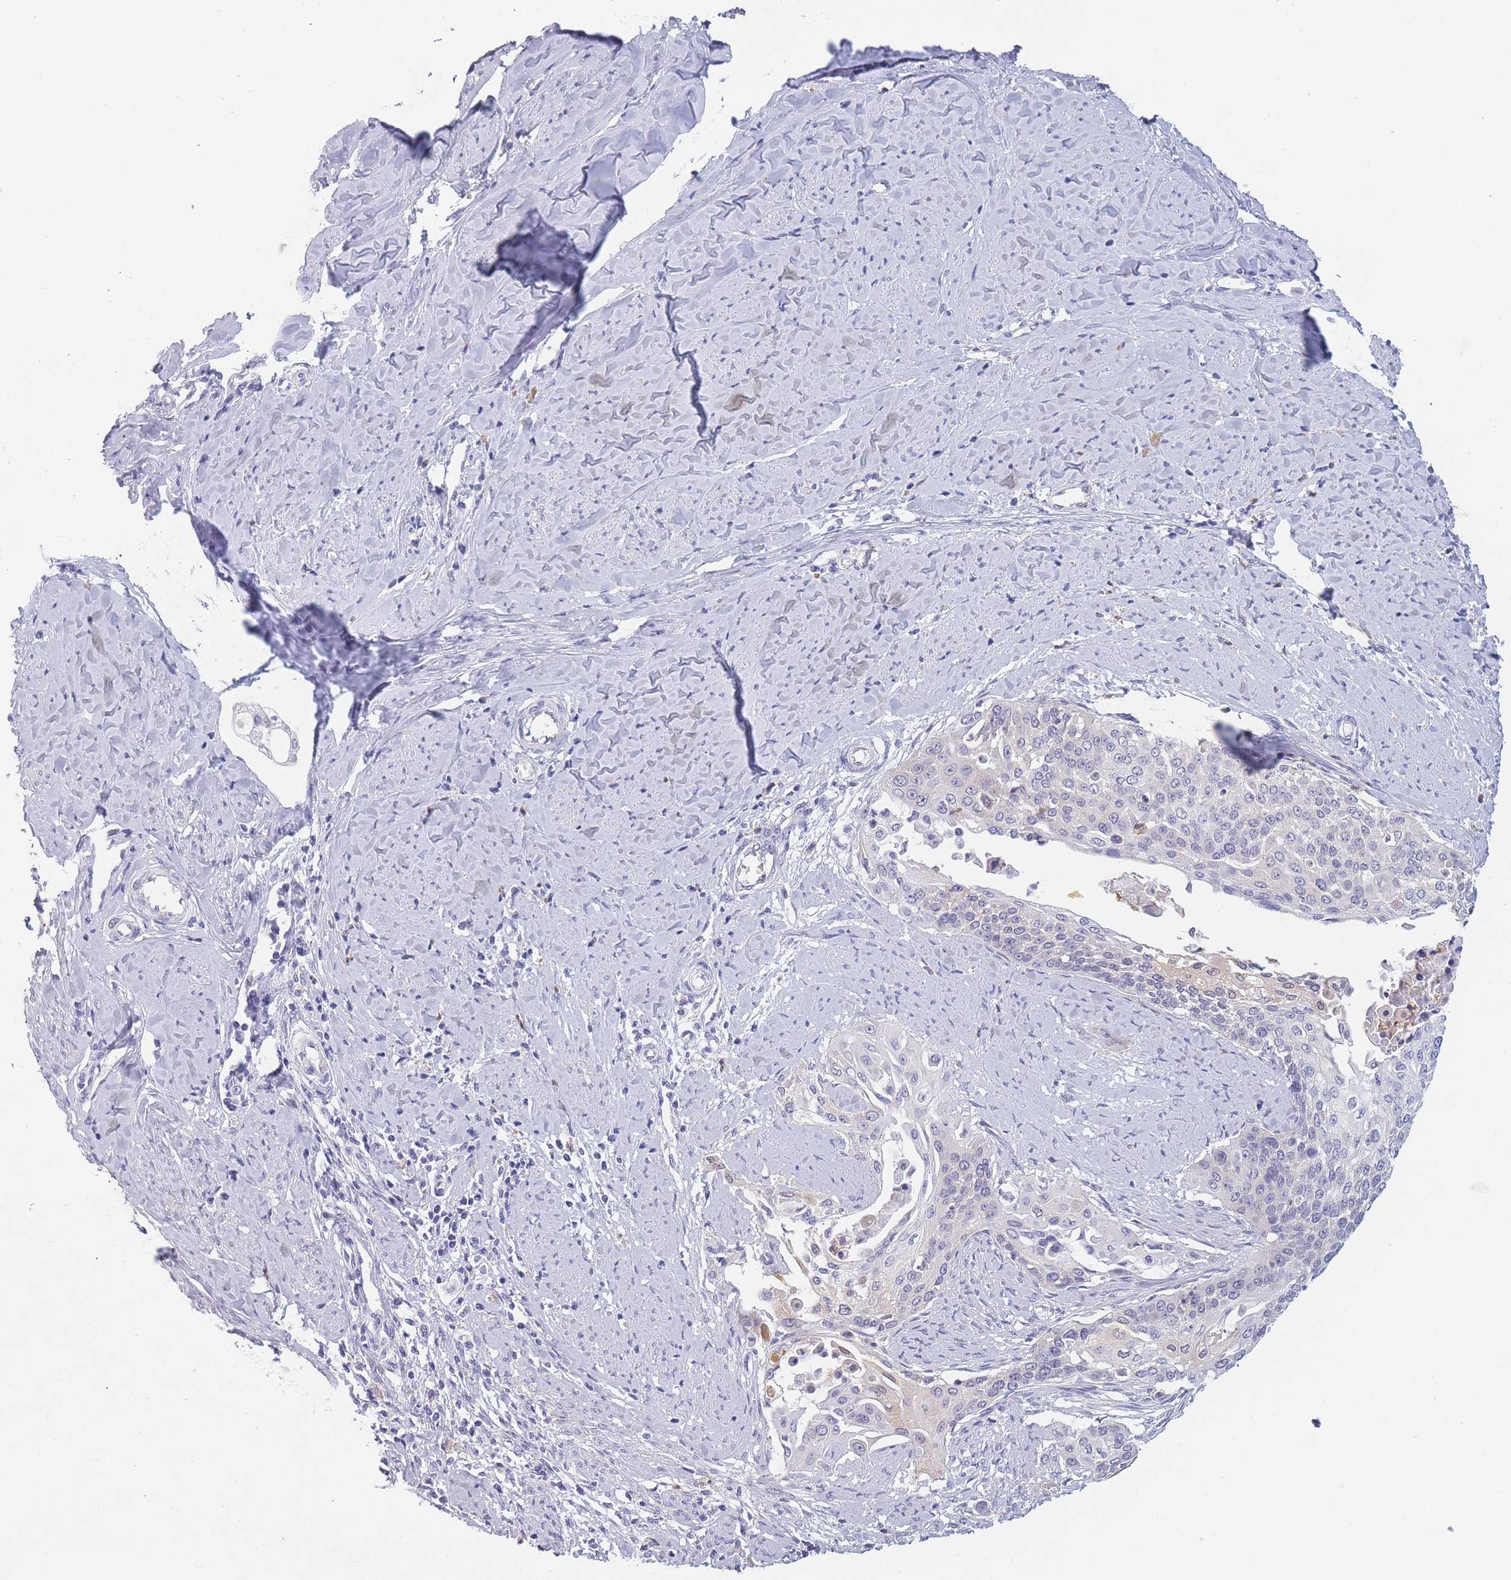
{"staining": {"intensity": "negative", "quantity": "none", "location": "none"}, "tissue": "cervical cancer", "cell_type": "Tumor cells", "image_type": "cancer", "snomed": [{"axis": "morphology", "description": "Squamous cell carcinoma, NOS"}, {"axis": "topography", "description": "Cervix"}], "caption": "Histopathology image shows no protein expression in tumor cells of squamous cell carcinoma (cervical) tissue.", "gene": "NDUFAF6", "patient": {"sex": "female", "age": 44}}